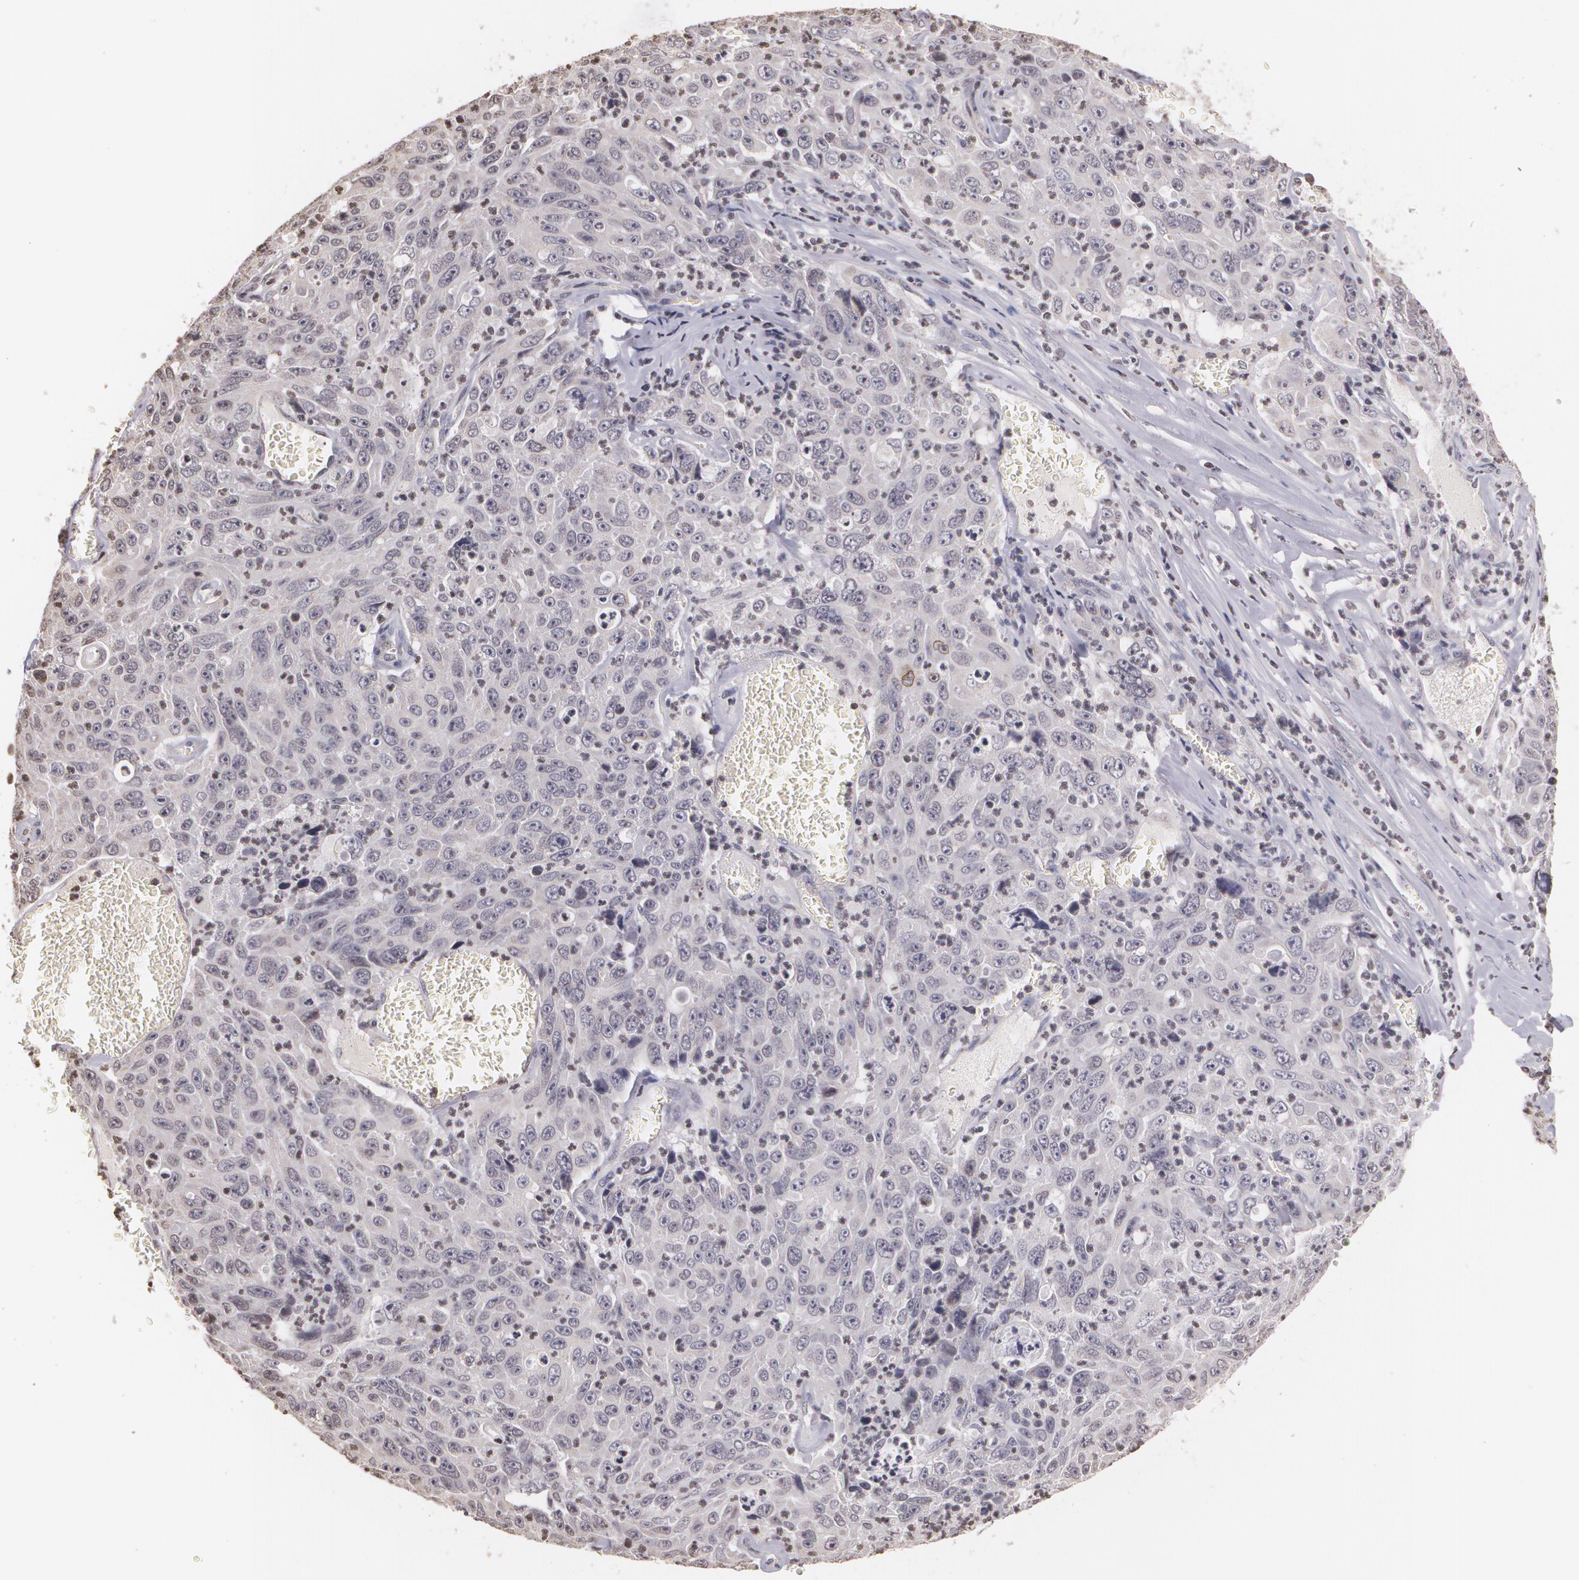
{"staining": {"intensity": "negative", "quantity": "none", "location": "none"}, "tissue": "lung cancer", "cell_type": "Tumor cells", "image_type": "cancer", "snomed": [{"axis": "morphology", "description": "Squamous cell carcinoma, NOS"}, {"axis": "topography", "description": "Lung"}], "caption": "Immunohistochemical staining of lung cancer (squamous cell carcinoma) exhibits no significant staining in tumor cells. (DAB immunohistochemistry, high magnification).", "gene": "THRB", "patient": {"sex": "male", "age": 64}}